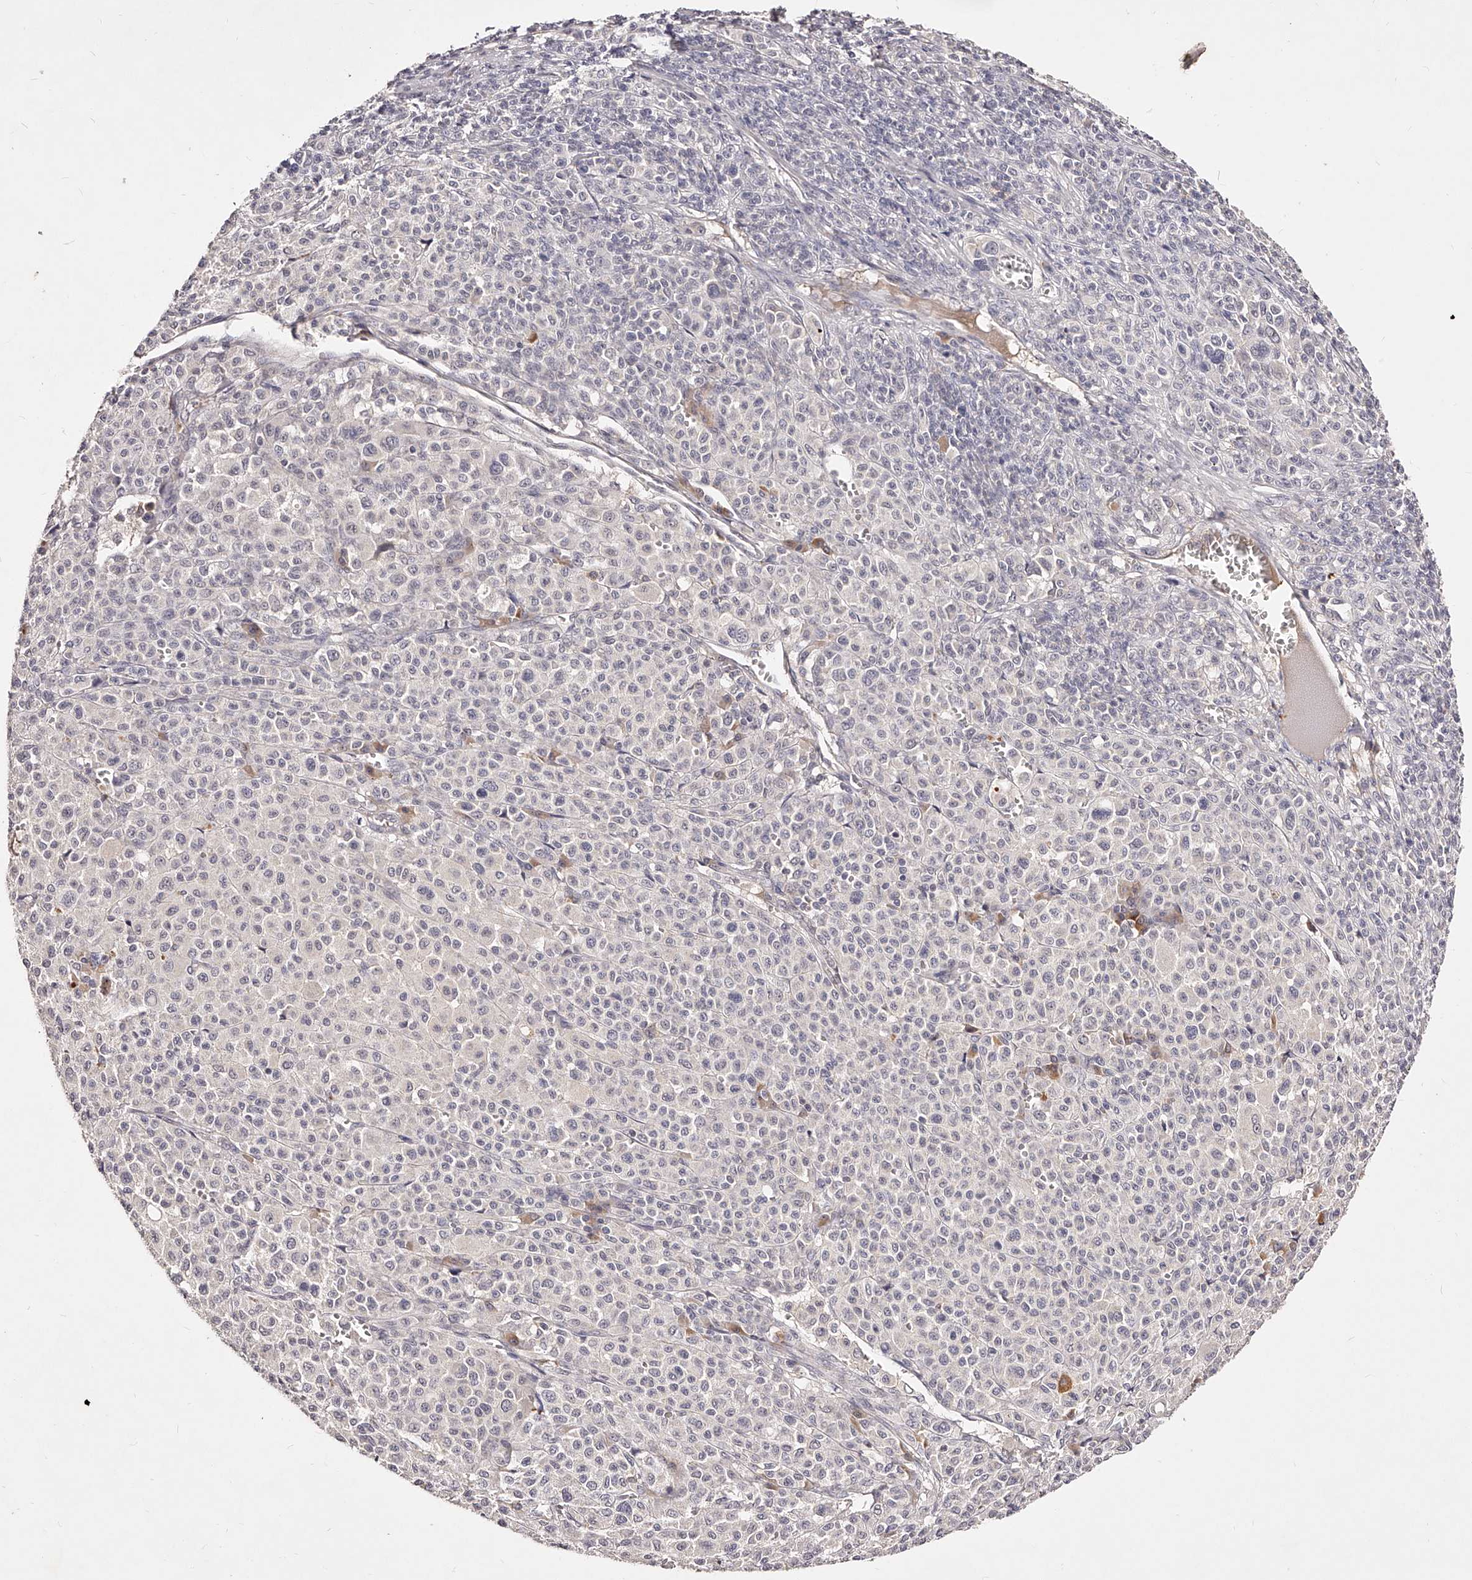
{"staining": {"intensity": "negative", "quantity": "none", "location": "none"}, "tissue": "melanoma", "cell_type": "Tumor cells", "image_type": "cancer", "snomed": [{"axis": "morphology", "description": "Malignant melanoma, Metastatic site"}, {"axis": "topography", "description": "Skin"}], "caption": "Malignant melanoma (metastatic site) was stained to show a protein in brown. There is no significant positivity in tumor cells. (IHC, brightfield microscopy, high magnification).", "gene": "PHACTR1", "patient": {"sex": "female", "age": 74}}